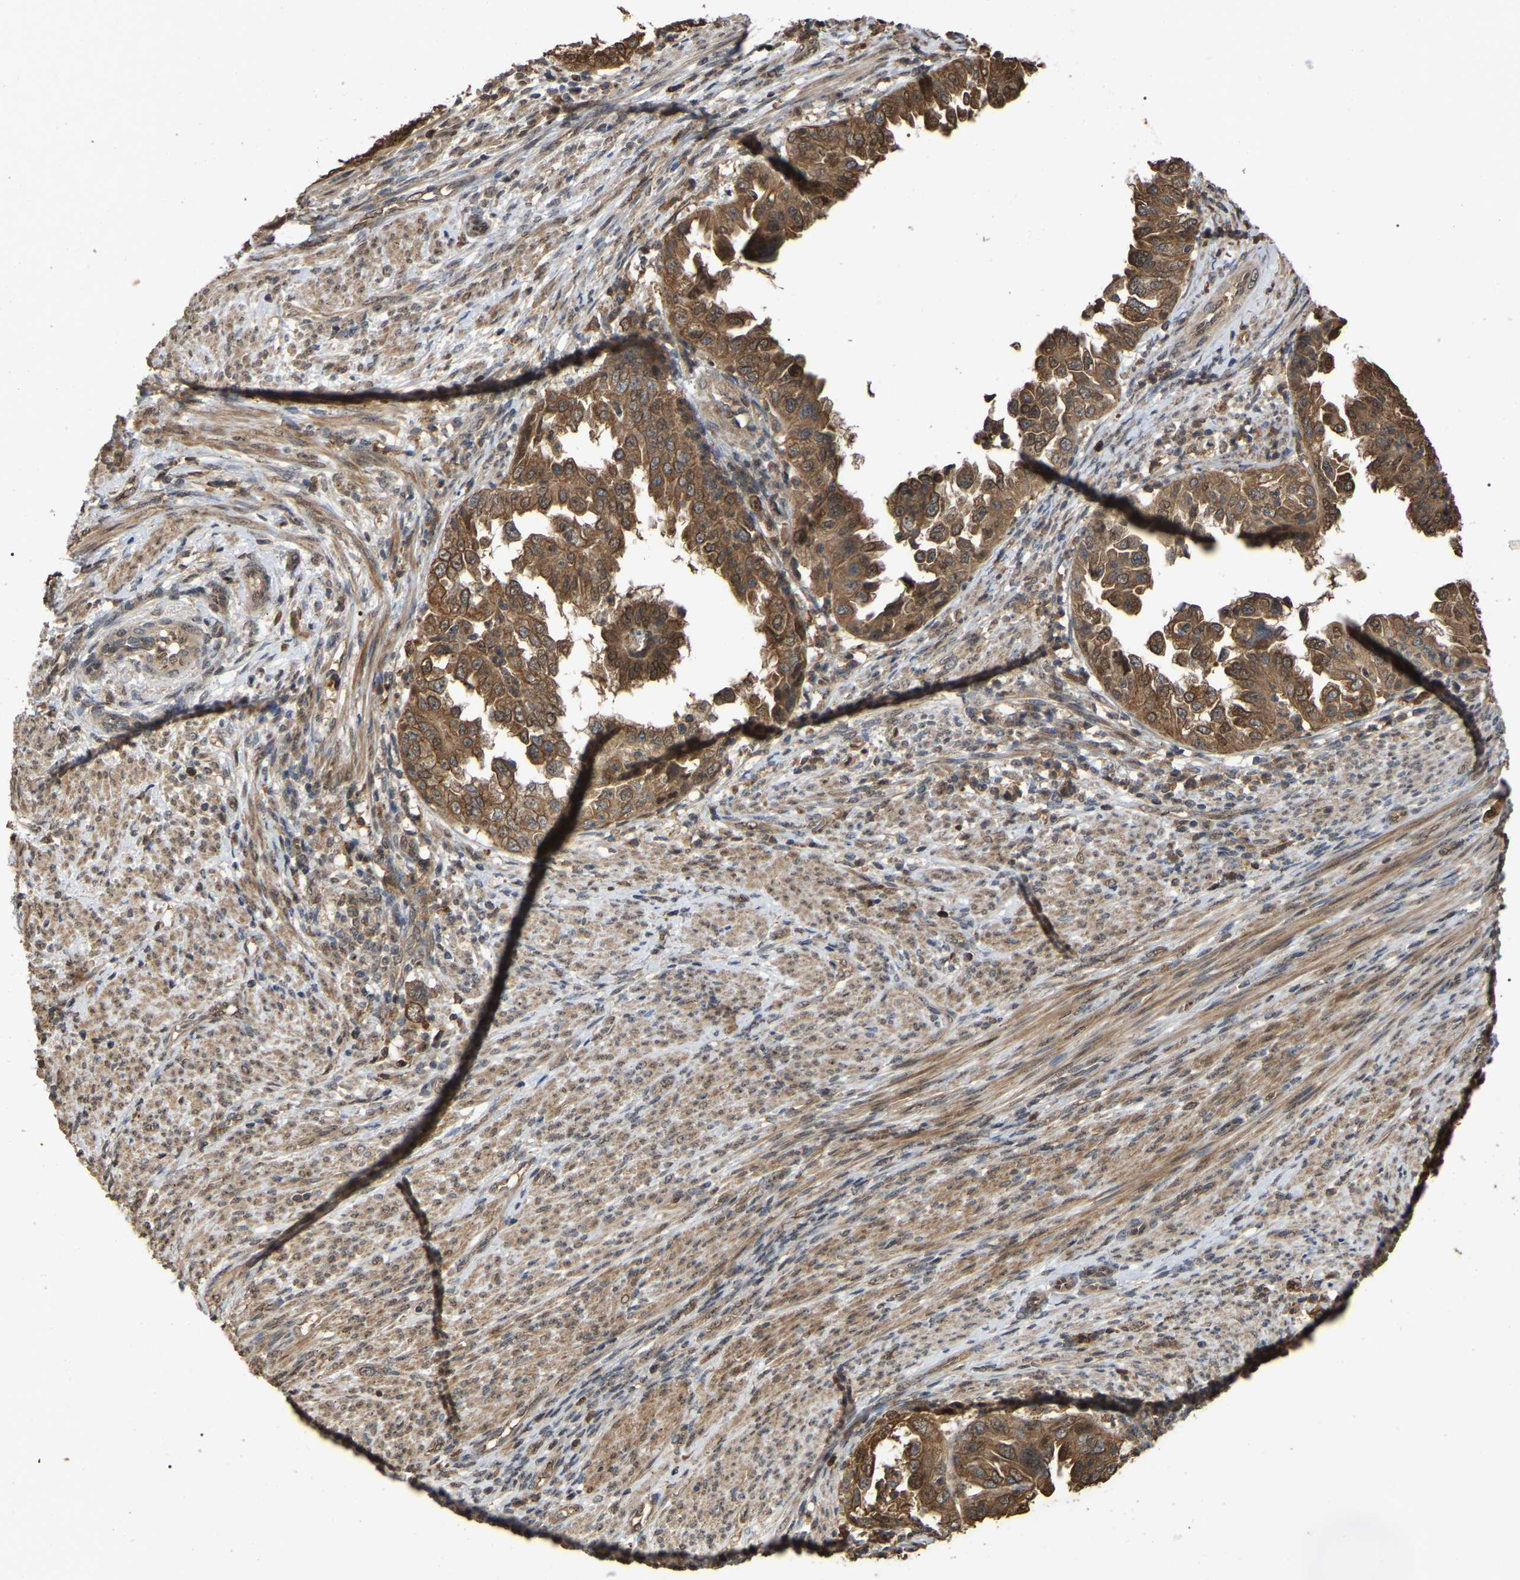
{"staining": {"intensity": "moderate", "quantity": ">75%", "location": "cytoplasmic/membranous"}, "tissue": "endometrial cancer", "cell_type": "Tumor cells", "image_type": "cancer", "snomed": [{"axis": "morphology", "description": "Adenocarcinoma, NOS"}, {"axis": "topography", "description": "Endometrium"}], "caption": "Human endometrial cancer (adenocarcinoma) stained for a protein (brown) exhibits moderate cytoplasmic/membranous positive staining in approximately >75% of tumor cells.", "gene": "FAM219A", "patient": {"sex": "female", "age": 85}}